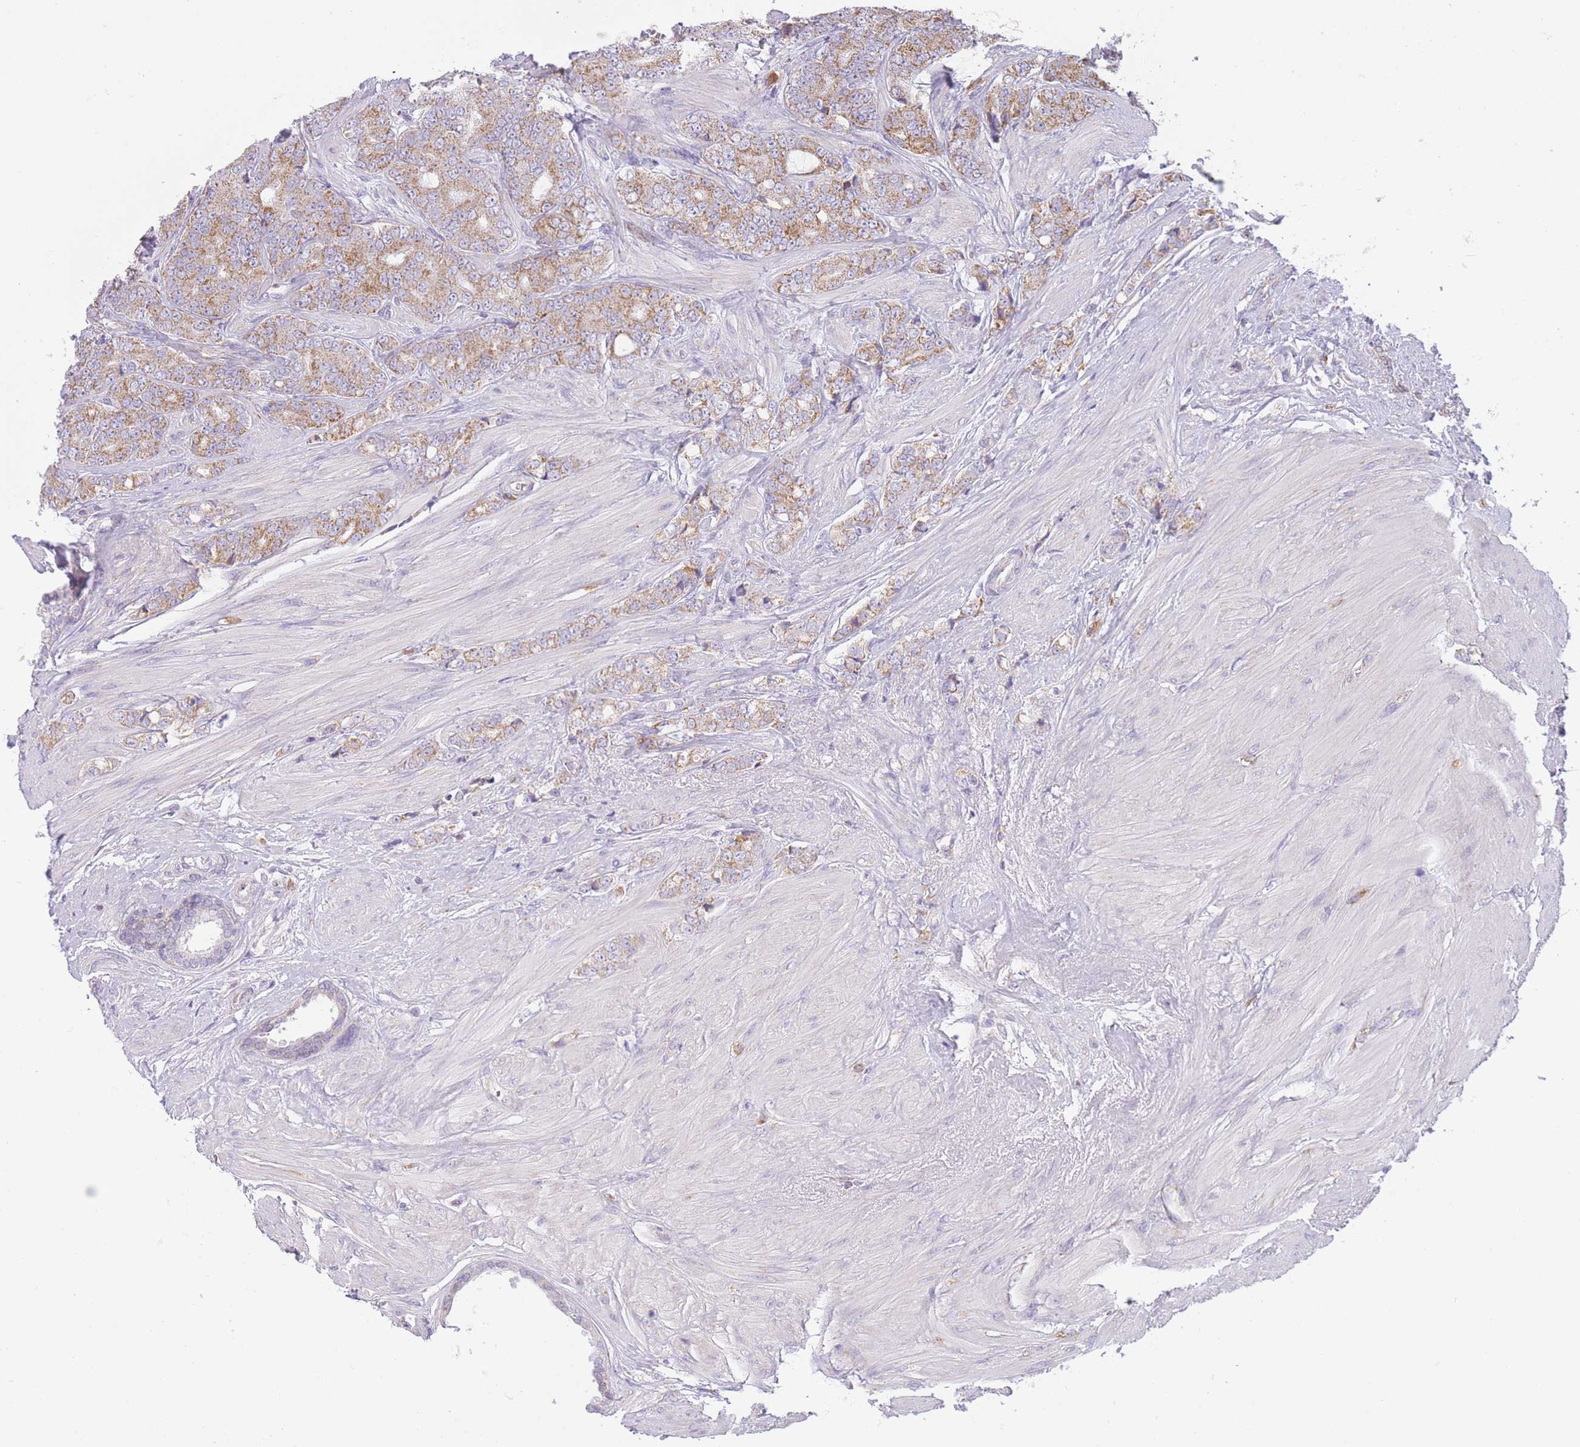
{"staining": {"intensity": "moderate", "quantity": ">75%", "location": "cytoplasmic/membranous"}, "tissue": "prostate cancer", "cell_type": "Tumor cells", "image_type": "cancer", "snomed": [{"axis": "morphology", "description": "Adenocarcinoma, High grade"}, {"axis": "topography", "description": "Prostate"}], "caption": "The immunohistochemical stain shows moderate cytoplasmic/membranous staining in tumor cells of prostate cancer (high-grade adenocarcinoma) tissue. (Brightfield microscopy of DAB IHC at high magnification).", "gene": "PDHA1", "patient": {"sex": "male", "age": 62}}